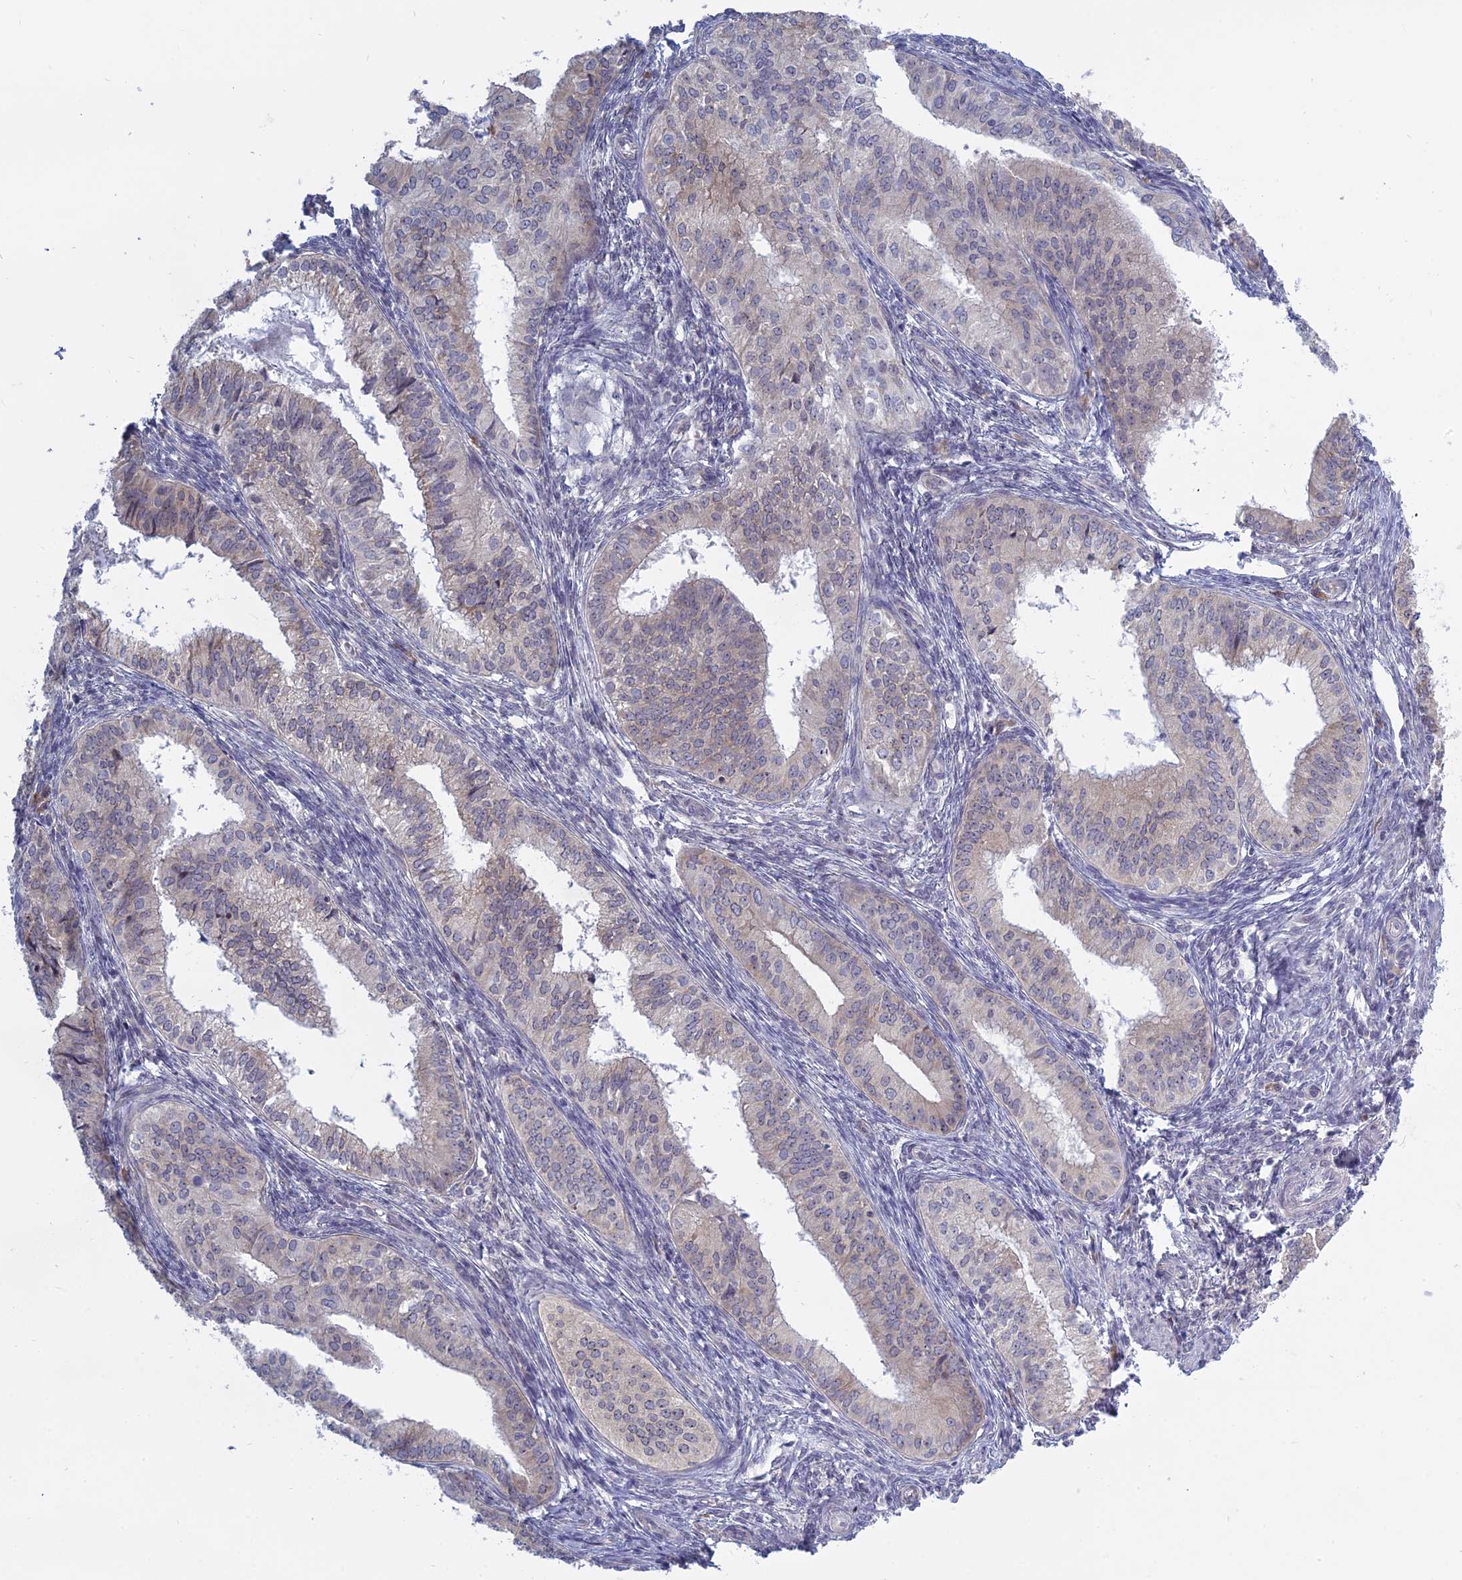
{"staining": {"intensity": "moderate", "quantity": "<25%", "location": "cytoplasmic/membranous"}, "tissue": "endometrial cancer", "cell_type": "Tumor cells", "image_type": "cancer", "snomed": [{"axis": "morphology", "description": "Adenocarcinoma, NOS"}, {"axis": "topography", "description": "Endometrium"}], "caption": "This is a photomicrograph of immunohistochemistry staining of endometrial cancer (adenocarcinoma), which shows moderate staining in the cytoplasmic/membranous of tumor cells.", "gene": "RPS19BP1", "patient": {"sex": "female", "age": 50}}